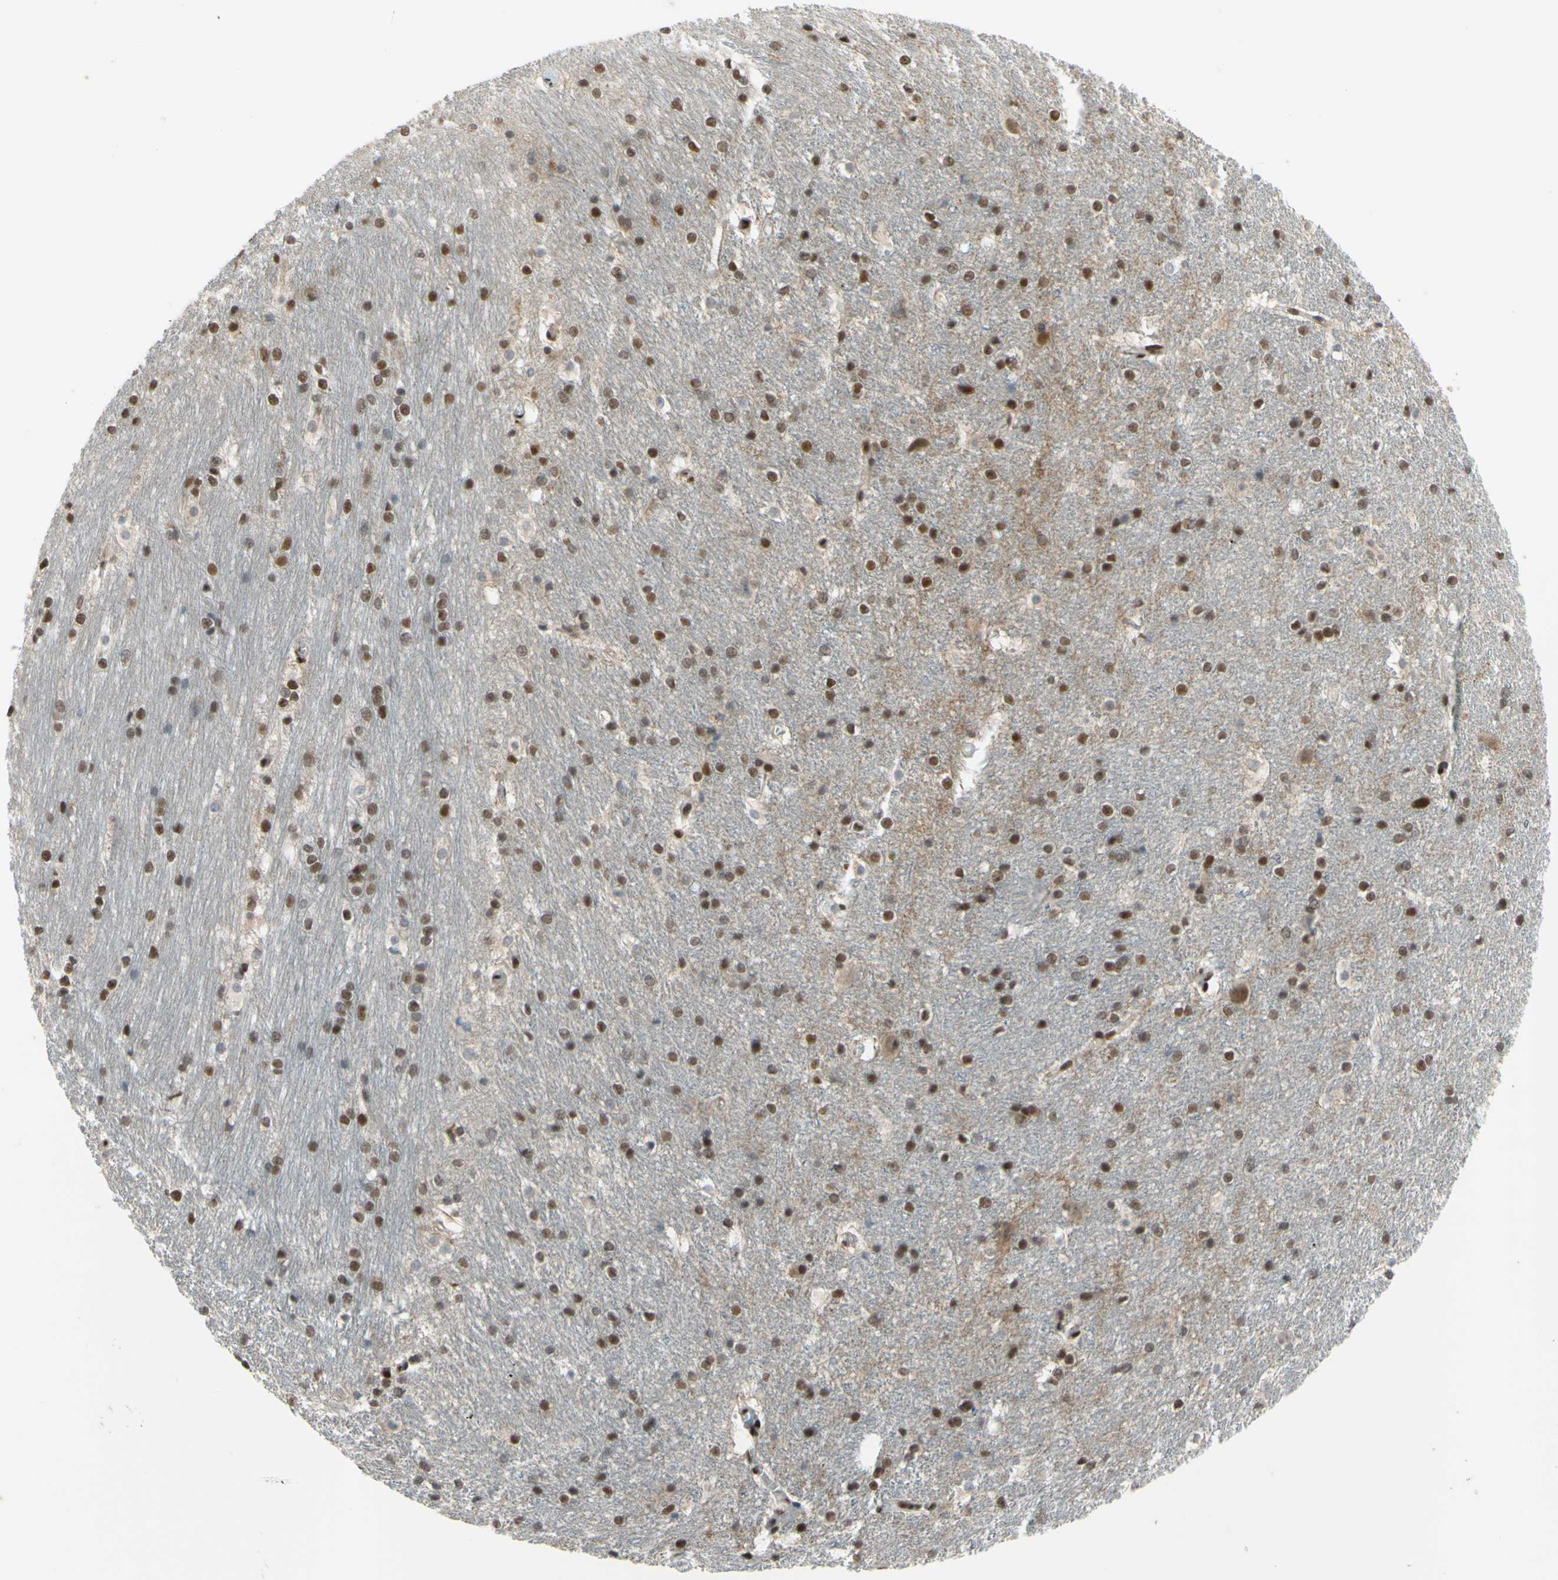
{"staining": {"intensity": "moderate", "quantity": ">75%", "location": "nuclear"}, "tissue": "hippocampus", "cell_type": "Glial cells", "image_type": "normal", "snomed": [{"axis": "morphology", "description": "Normal tissue, NOS"}, {"axis": "topography", "description": "Hippocampus"}], "caption": "A brown stain shows moderate nuclear staining of a protein in glial cells of benign human hippocampus.", "gene": "FKBP5", "patient": {"sex": "female", "age": 19}}